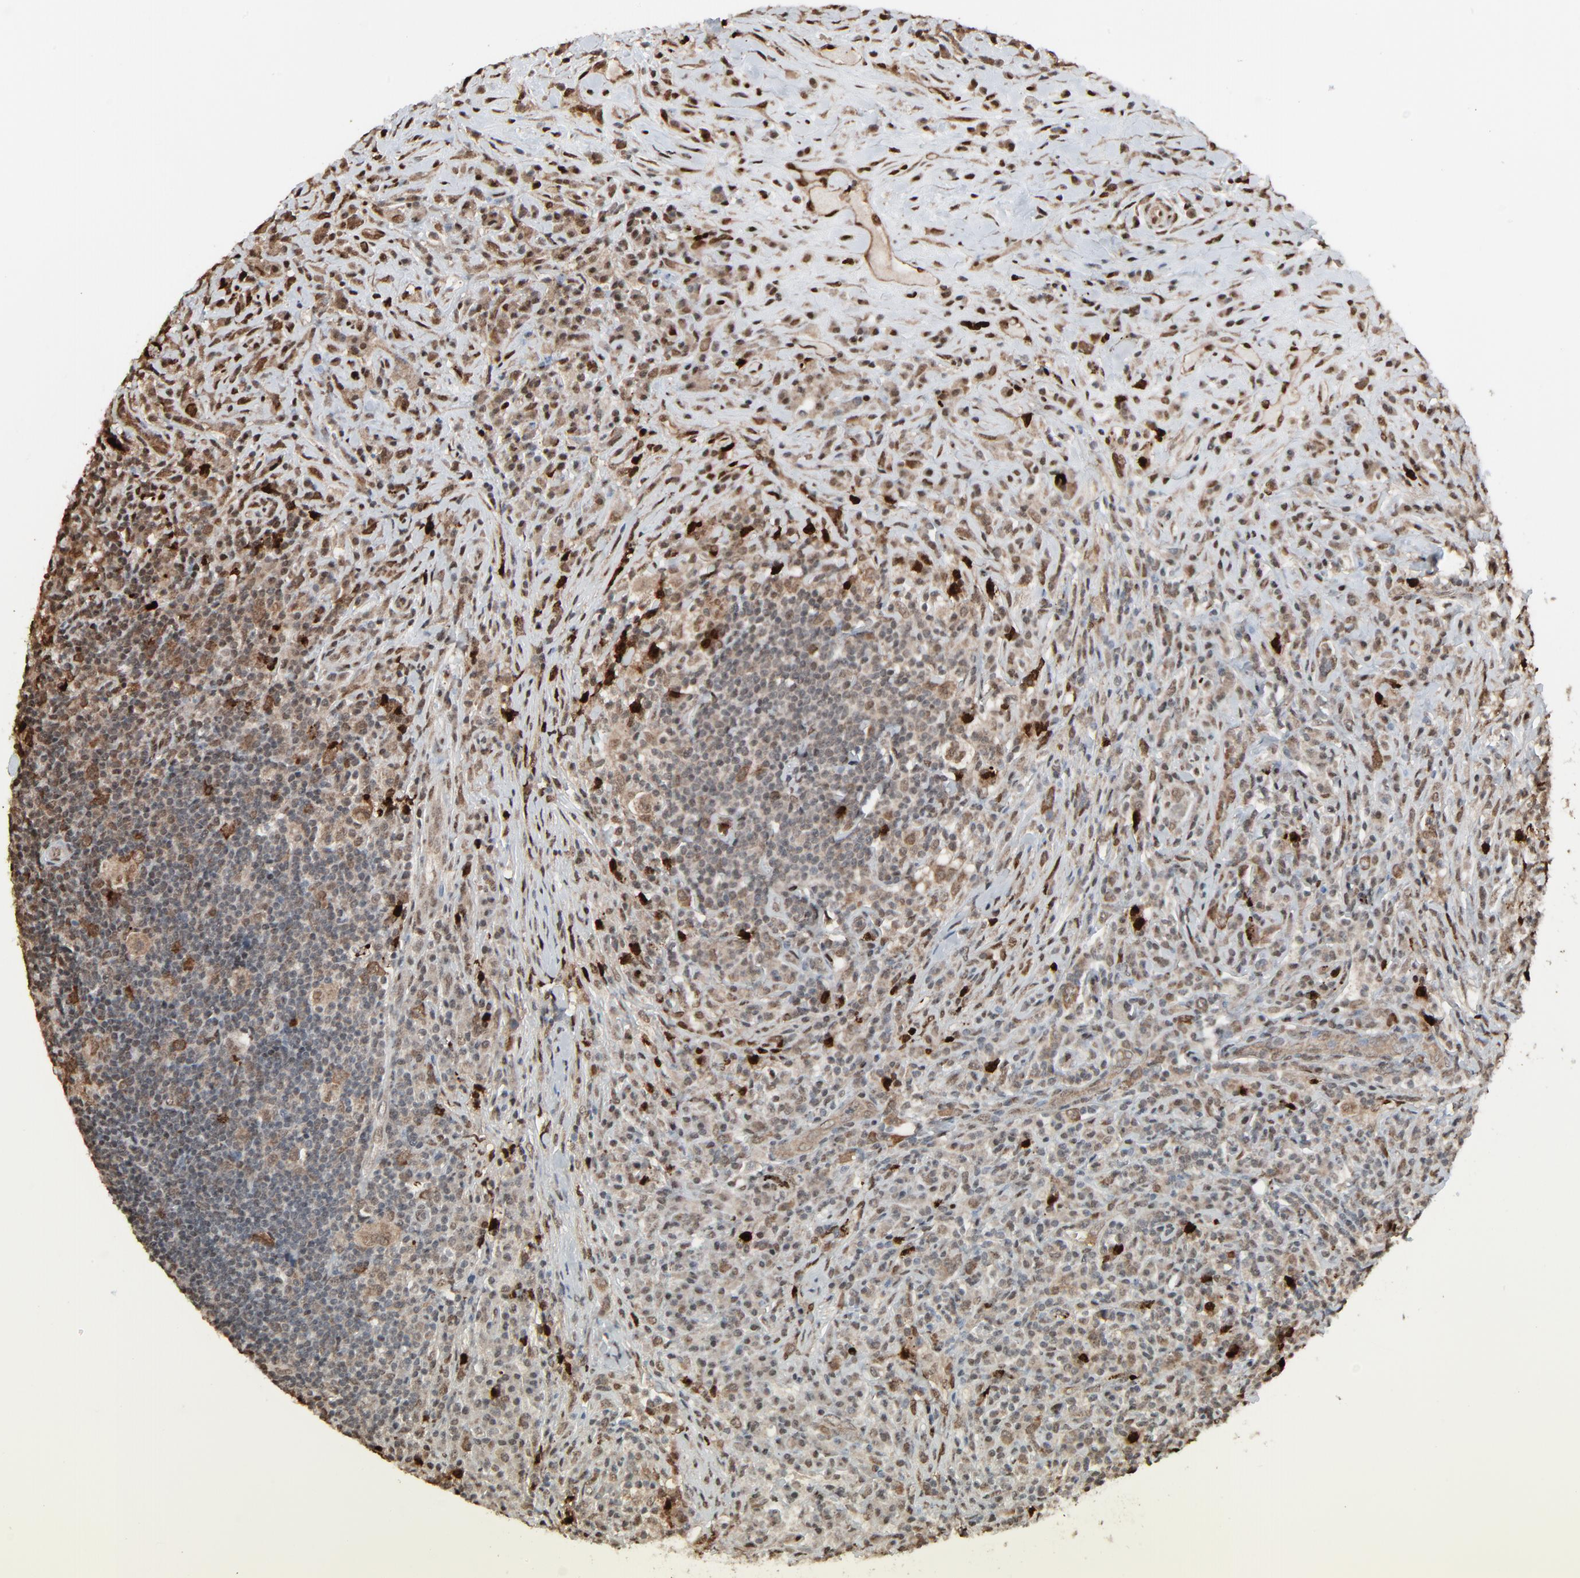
{"staining": {"intensity": "moderate", "quantity": "25%-75%", "location": "cytoplasmic/membranous,nuclear"}, "tissue": "lymphoma", "cell_type": "Tumor cells", "image_type": "cancer", "snomed": [{"axis": "morphology", "description": "Hodgkin's disease, NOS"}, {"axis": "topography", "description": "Lymph node"}], "caption": "A micrograph showing moderate cytoplasmic/membranous and nuclear positivity in about 25%-75% of tumor cells in lymphoma, as visualized by brown immunohistochemical staining.", "gene": "MEIS2", "patient": {"sex": "female", "age": 25}}